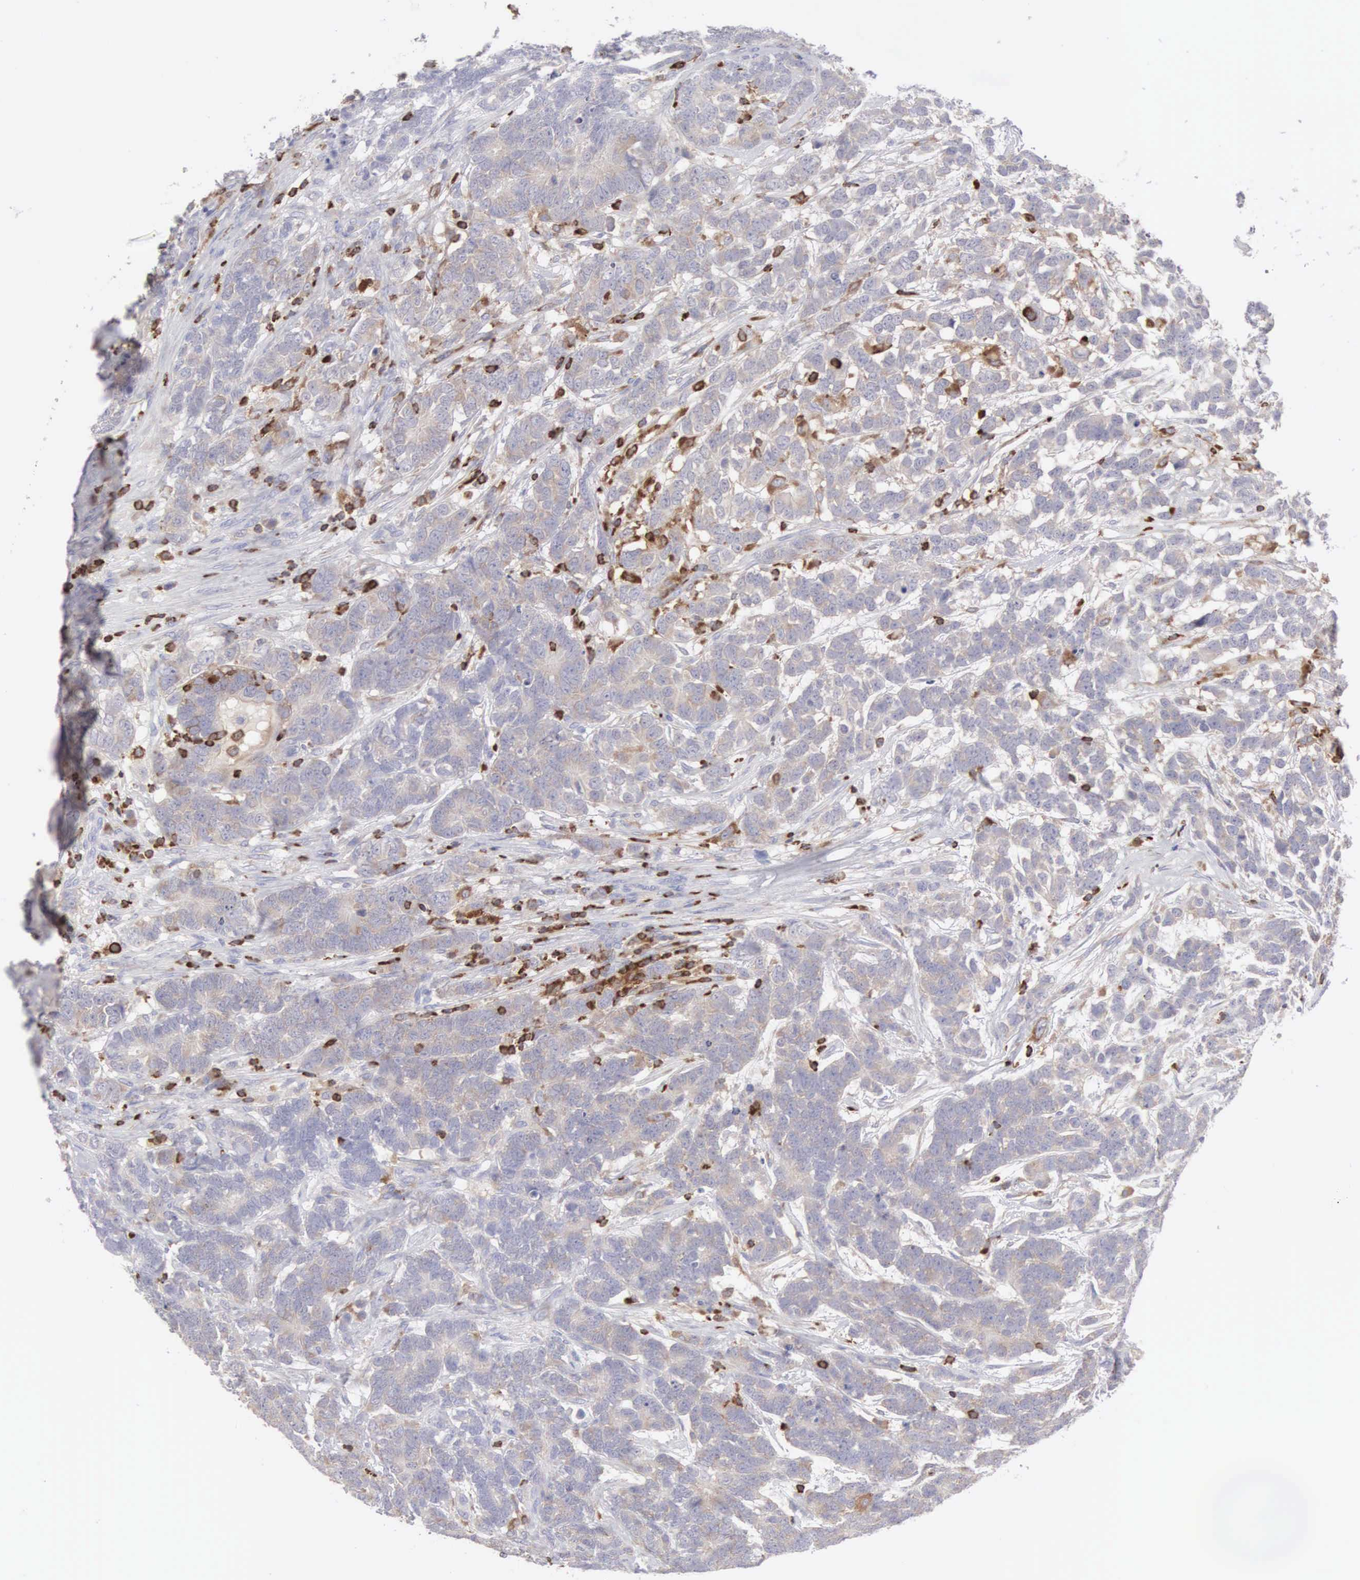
{"staining": {"intensity": "weak", "quantity": "25%-75%", "location": "cytoplasmic/membranous"}, "tissue": "testis cancer", "cell_type": "Tumor cells", "image_type": "cancer", "snomed": [{"axis": "morphology", "description": "Carcinoma, Embryonal, NOS"}, {"axis": "topography", "description": "Testis"}], "caption": "The micrograph reveals immunohistochemical staining of testis cancer. There is weak cytoplasmic/membranous positivity is appreciated in approximately 25%-75% of tumor cells.", "gene": "SH3BP1", "patient": {"sex": "male", "age": 26}}